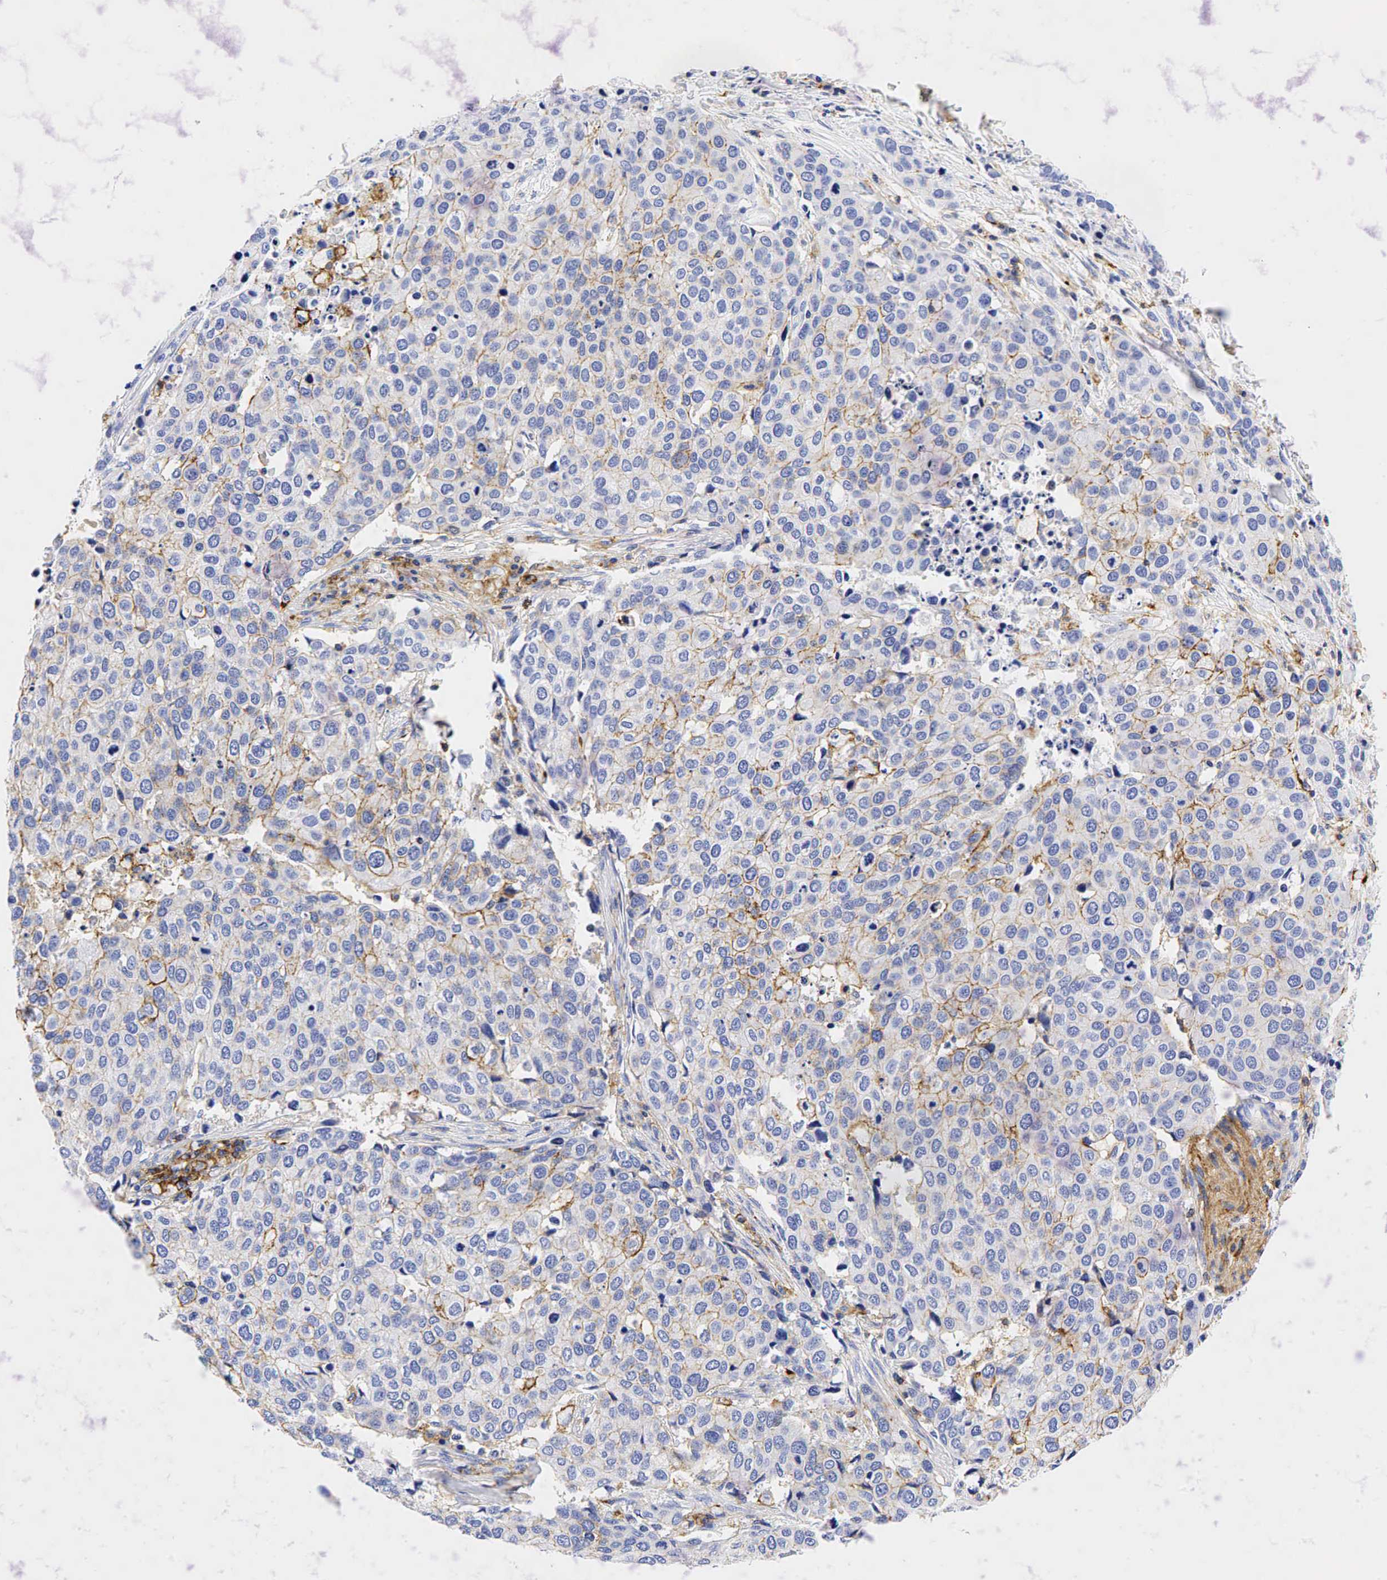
{"staining": {"intensity": "weak", "quantity": ">75%", "location": "cytoplasmic/membranous"}, "tissue": "cervical cancer", "cell_type": "Tumor cells", "image_type": "cancer", "snomed": [{"axis": "morphology", "description": "Squamous cell carcinoma, NOS"}, {"axis": "topography", "description": "Cervix"}], "caption": "Tumor cells show weak cytoplasmic/membranous positivity in approximately >75% of cells in cervical cancer.", "gene": "CD44", "patient": {"sex": "female", "age": 54}}